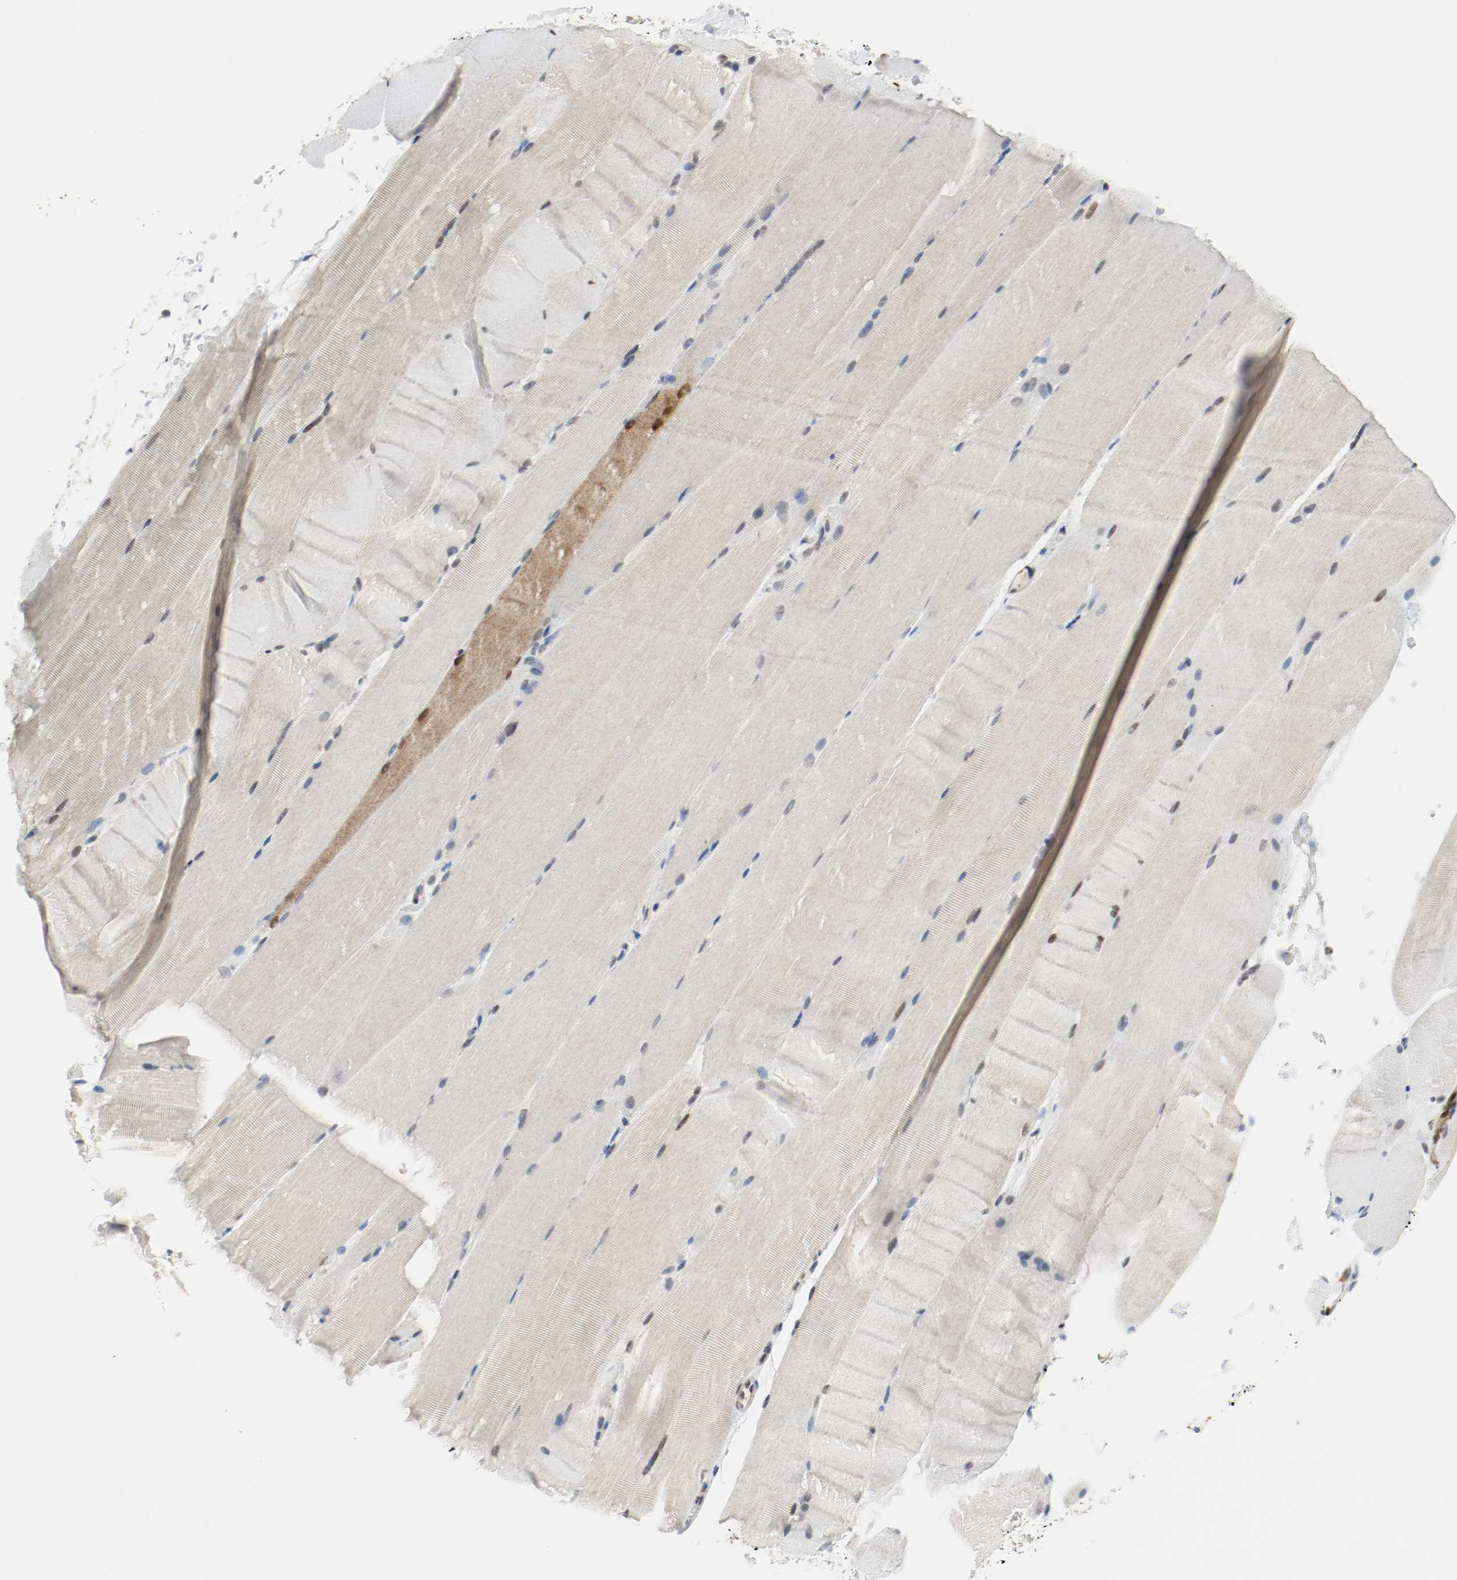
{"staining": {"intensity": "weak", "quantity": "<25%", "location": "cytoplasmic/membranous,nuclear"}, "tissue": "skeletal muscle", "cell_type": "Myocytes", "image_type": "normal", "snomed": [{"axis": "morphology", "description": "Normal tissue, NOS"}, {"axis": "topography", "description": "Skeletal muscle"}, {"axis": "topography", "description": "Parathyroid gland"}], "caption": "This is a photomicrograph of immunohistochemistry (IHC) staining of unremarkable skeletal muscle, which shows no staining in myocytes. (Immunohistochemistry (ihc), brightfield microscopy, high magnification).", "gene": "PPME1", "patient": {"sex": "female", "age": 37}}